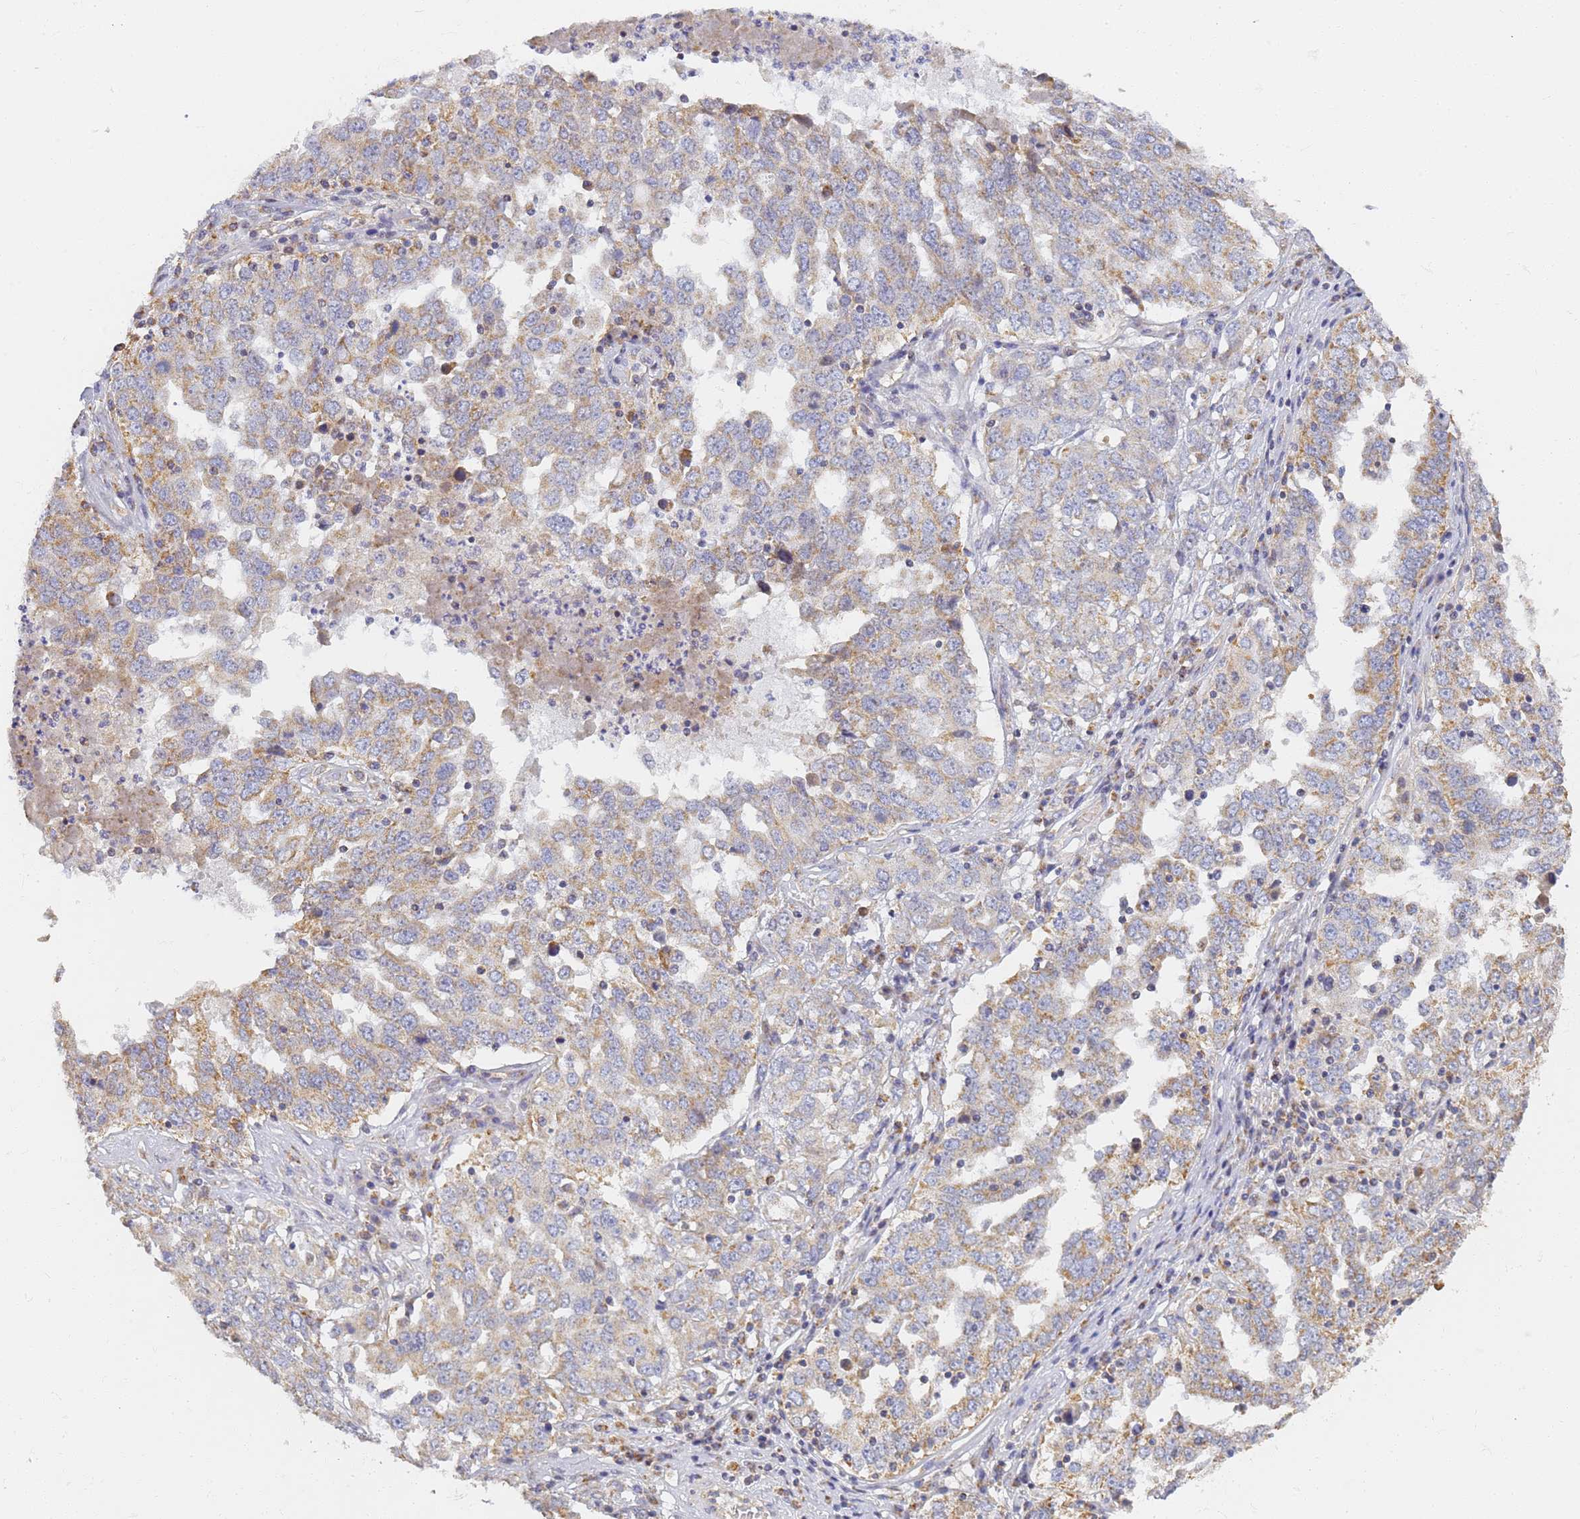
{"staining": {"intensity": "moderate", "quantity": "25%-75%", "location": "cytoplasmic/membranous"}, "tissue": "ovarian cancer", "cell_type": "Tumor cells", "image_type": "cancer", "snomed": [{"axis": "morphology", "description": "Carcinoma, endometroid"}, {"axis": "topography", "description": "Ovary"}], "caption": "Ovarian cancer stained with DAB immunohistochemistry (IHC) demonstrates medium levels of moderate cytoplasmic/membranous staining in approximately 25%-75% of tumor cells. The staining is performed using DAB brown chromogen to label protein expression. The nuclei are counter-stained blue using hematoxylin.", "gene": "UTP23", "patient": {"sex": "female", "age": 62}}